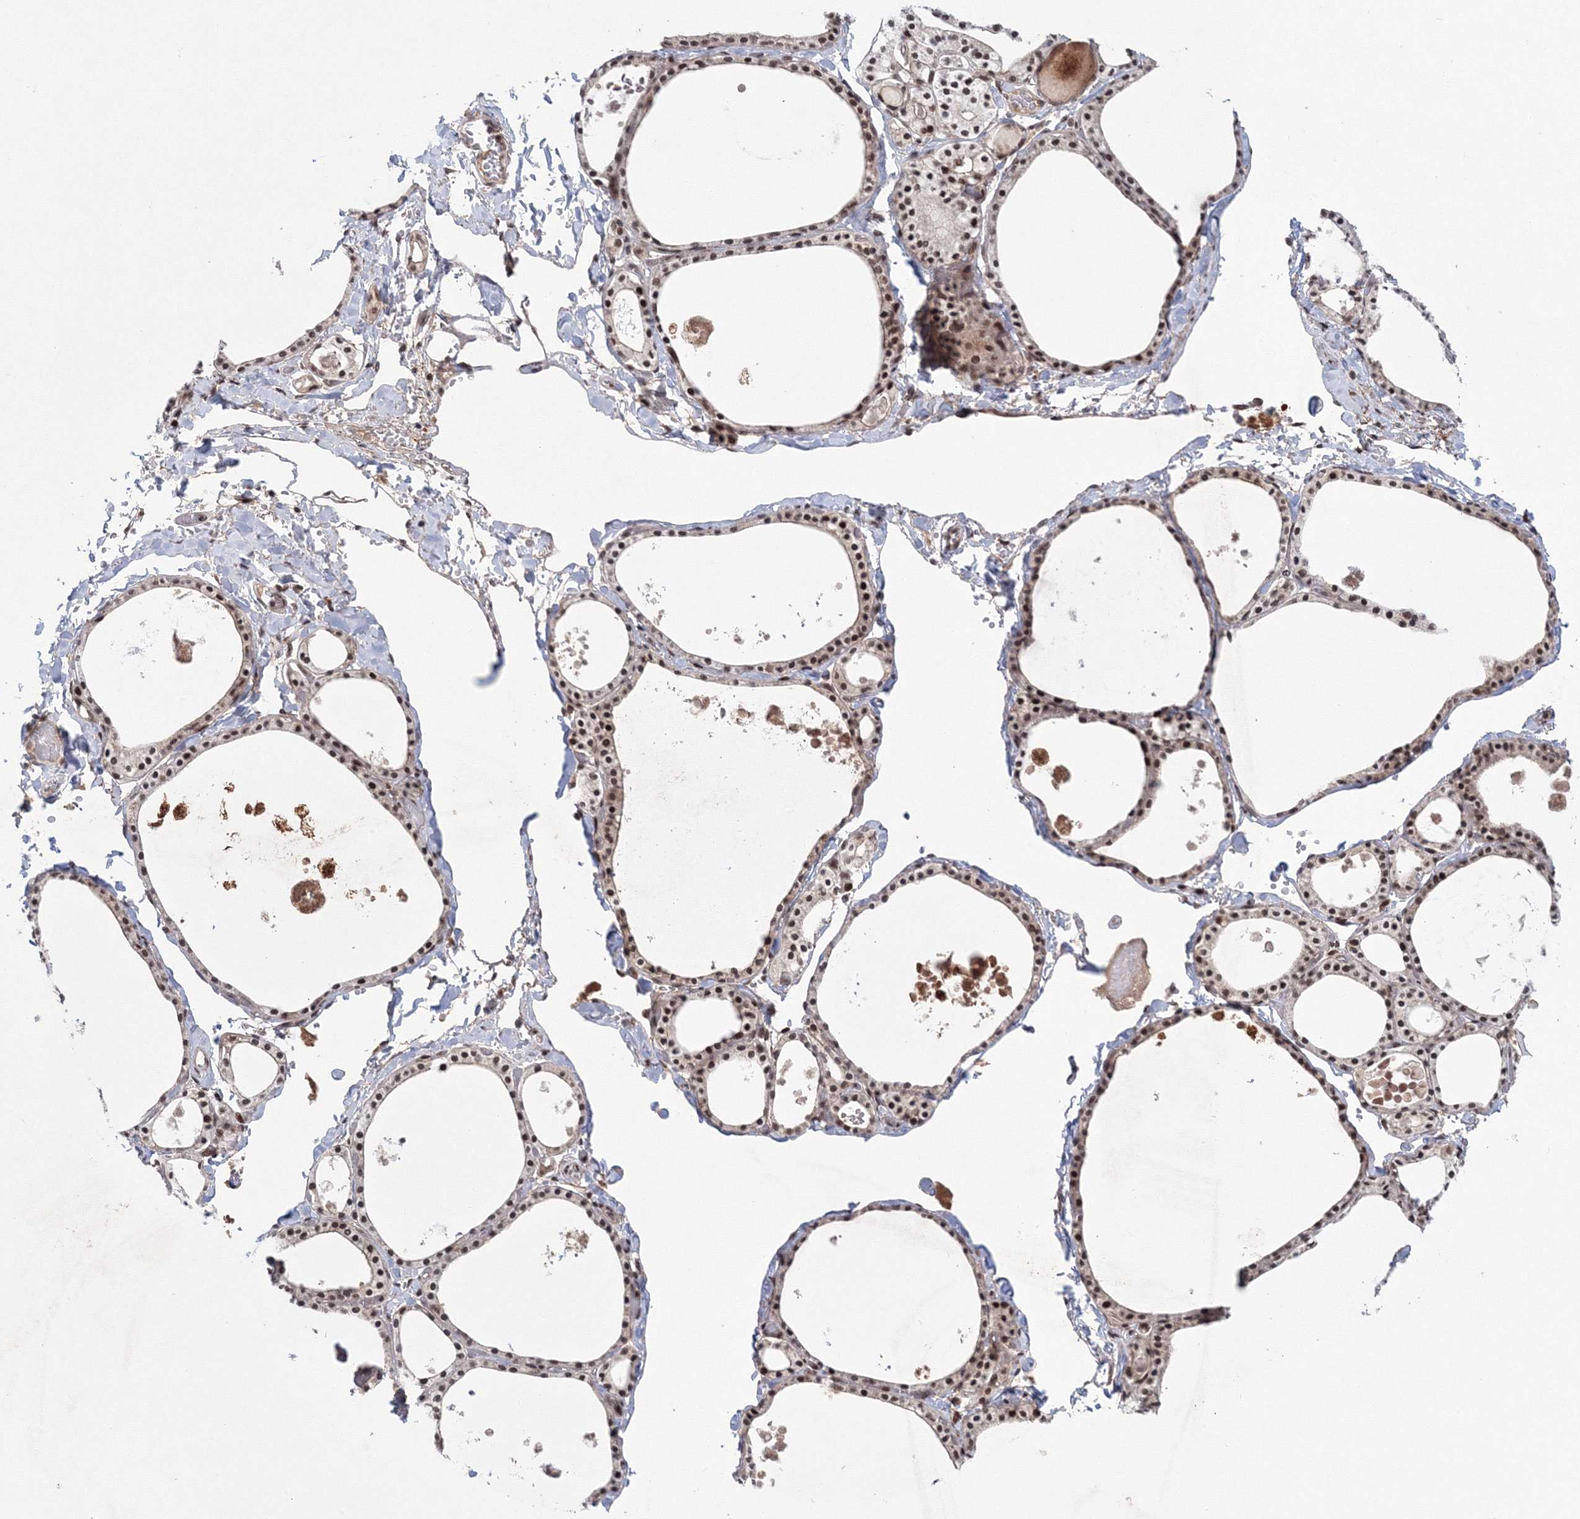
{"staining": {"intensity": "moderate", "quantity": ">75%", "location": "nuclear"}, "tissue": "thyroid gland", "cell_type": "Glandular cells", "image_type": "normal", "snomed": [{"axis": "morphology", "description": "Normal tissue, NOS"}, {"axis": "topography", "description": "Thyroid gland"}], "caption": "Brown immunohistochemical staining in unremarkable human thyroid gland reveals moderate nuclear staining in about >75% of glandular cells.", "gene": "NOA1", "patient": {"sex": "male", "age": 56}}